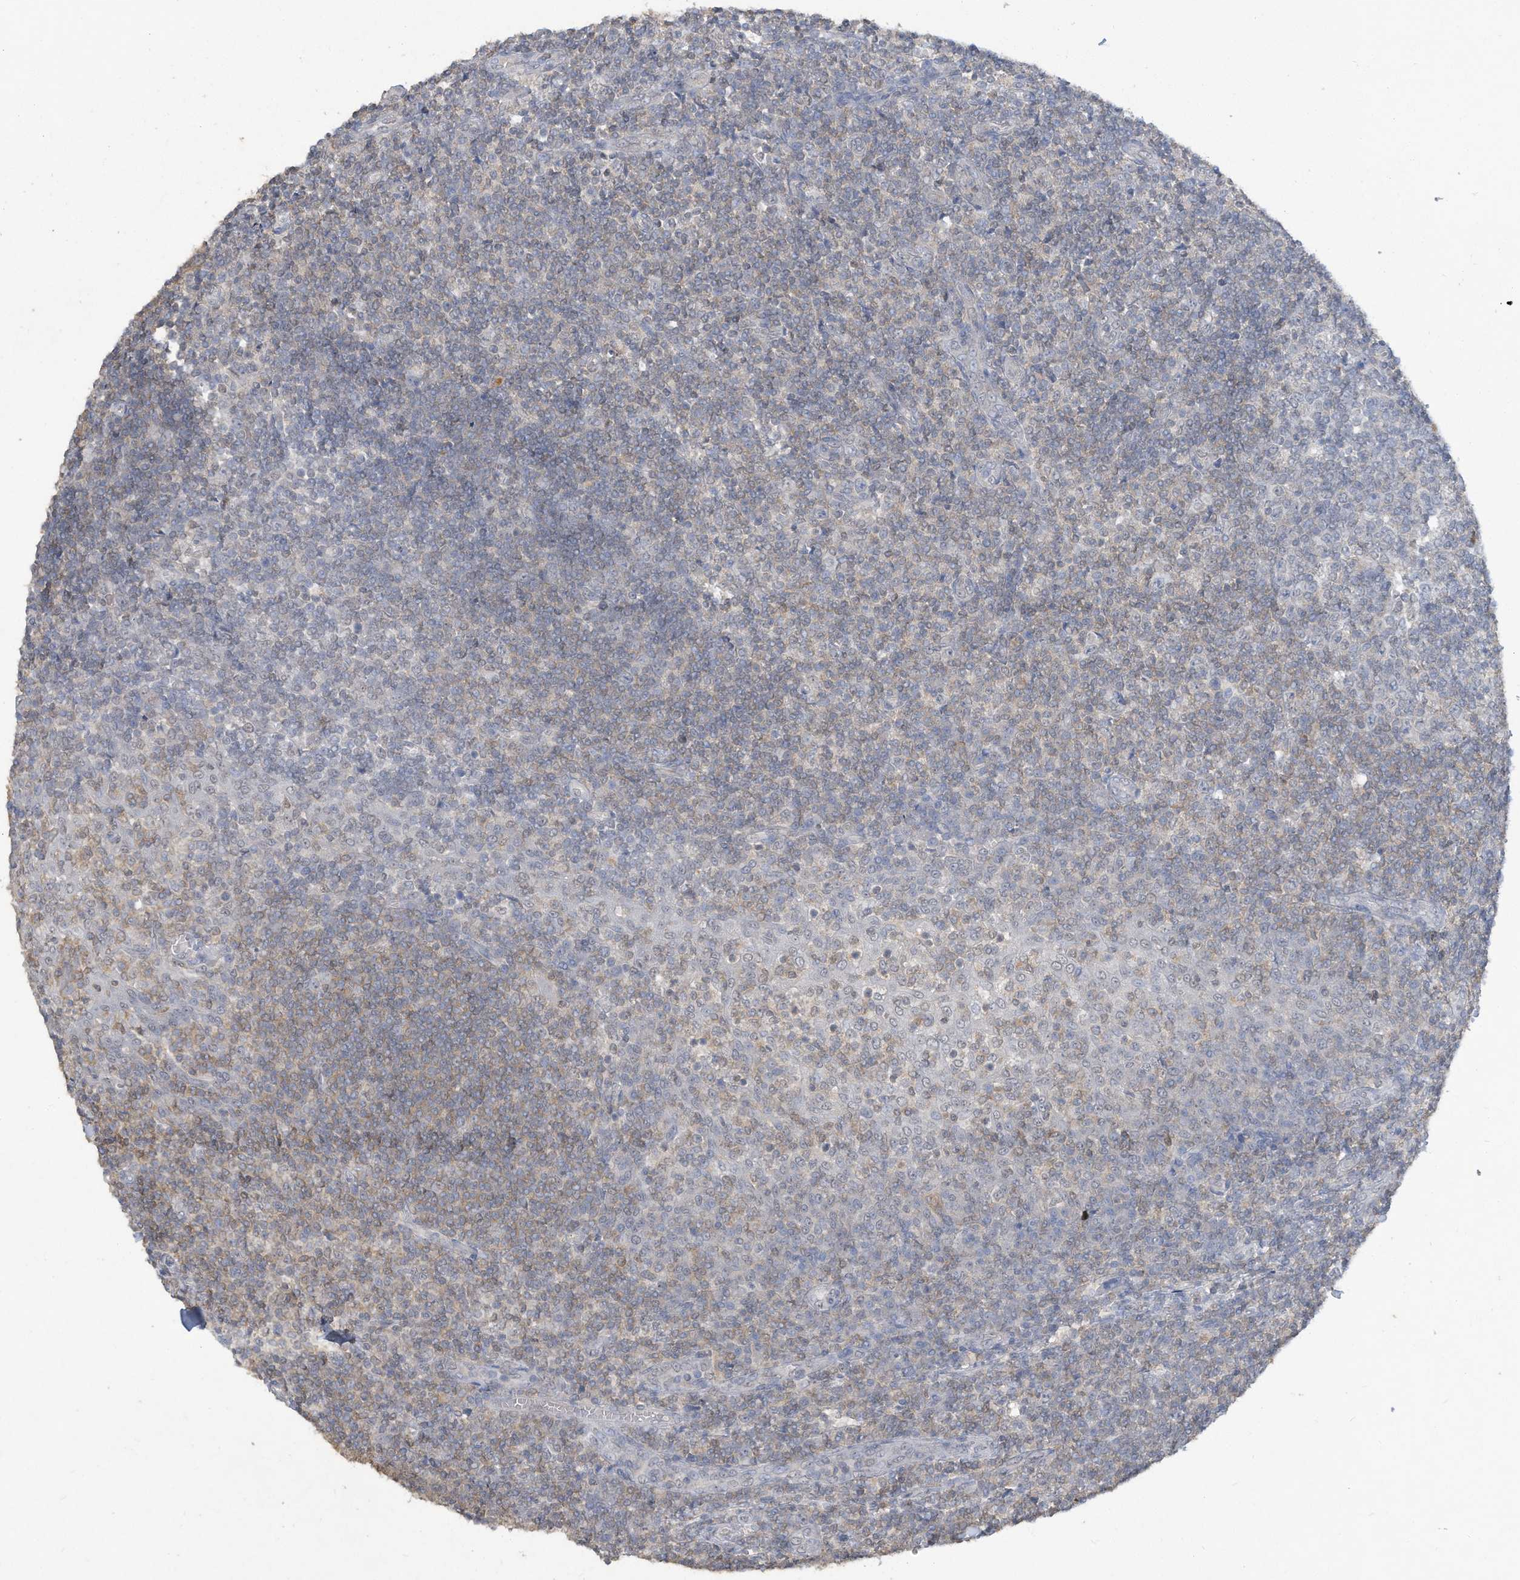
{"staining": {"intensity": "moderate", "quantity": "25%-75%", "location": "cytoplasmic/membranous"}, "tissue": "tonsil", "cell_type": "Germinal center cells", "image_type": "normal", "snomed": [{"axis": "morphology", "description": "Normal tissue, NOS"}, {"axis": "topography", "description": "Tonsil"}], "caption": "Protein staining of unremarkable tonsil demonstrates moderate cytoplasmic/membranous expression in approximately 25%-75% of germinal center cells.", "gene": "HAS3", "patient": {"sex": "female", "age": 19}}